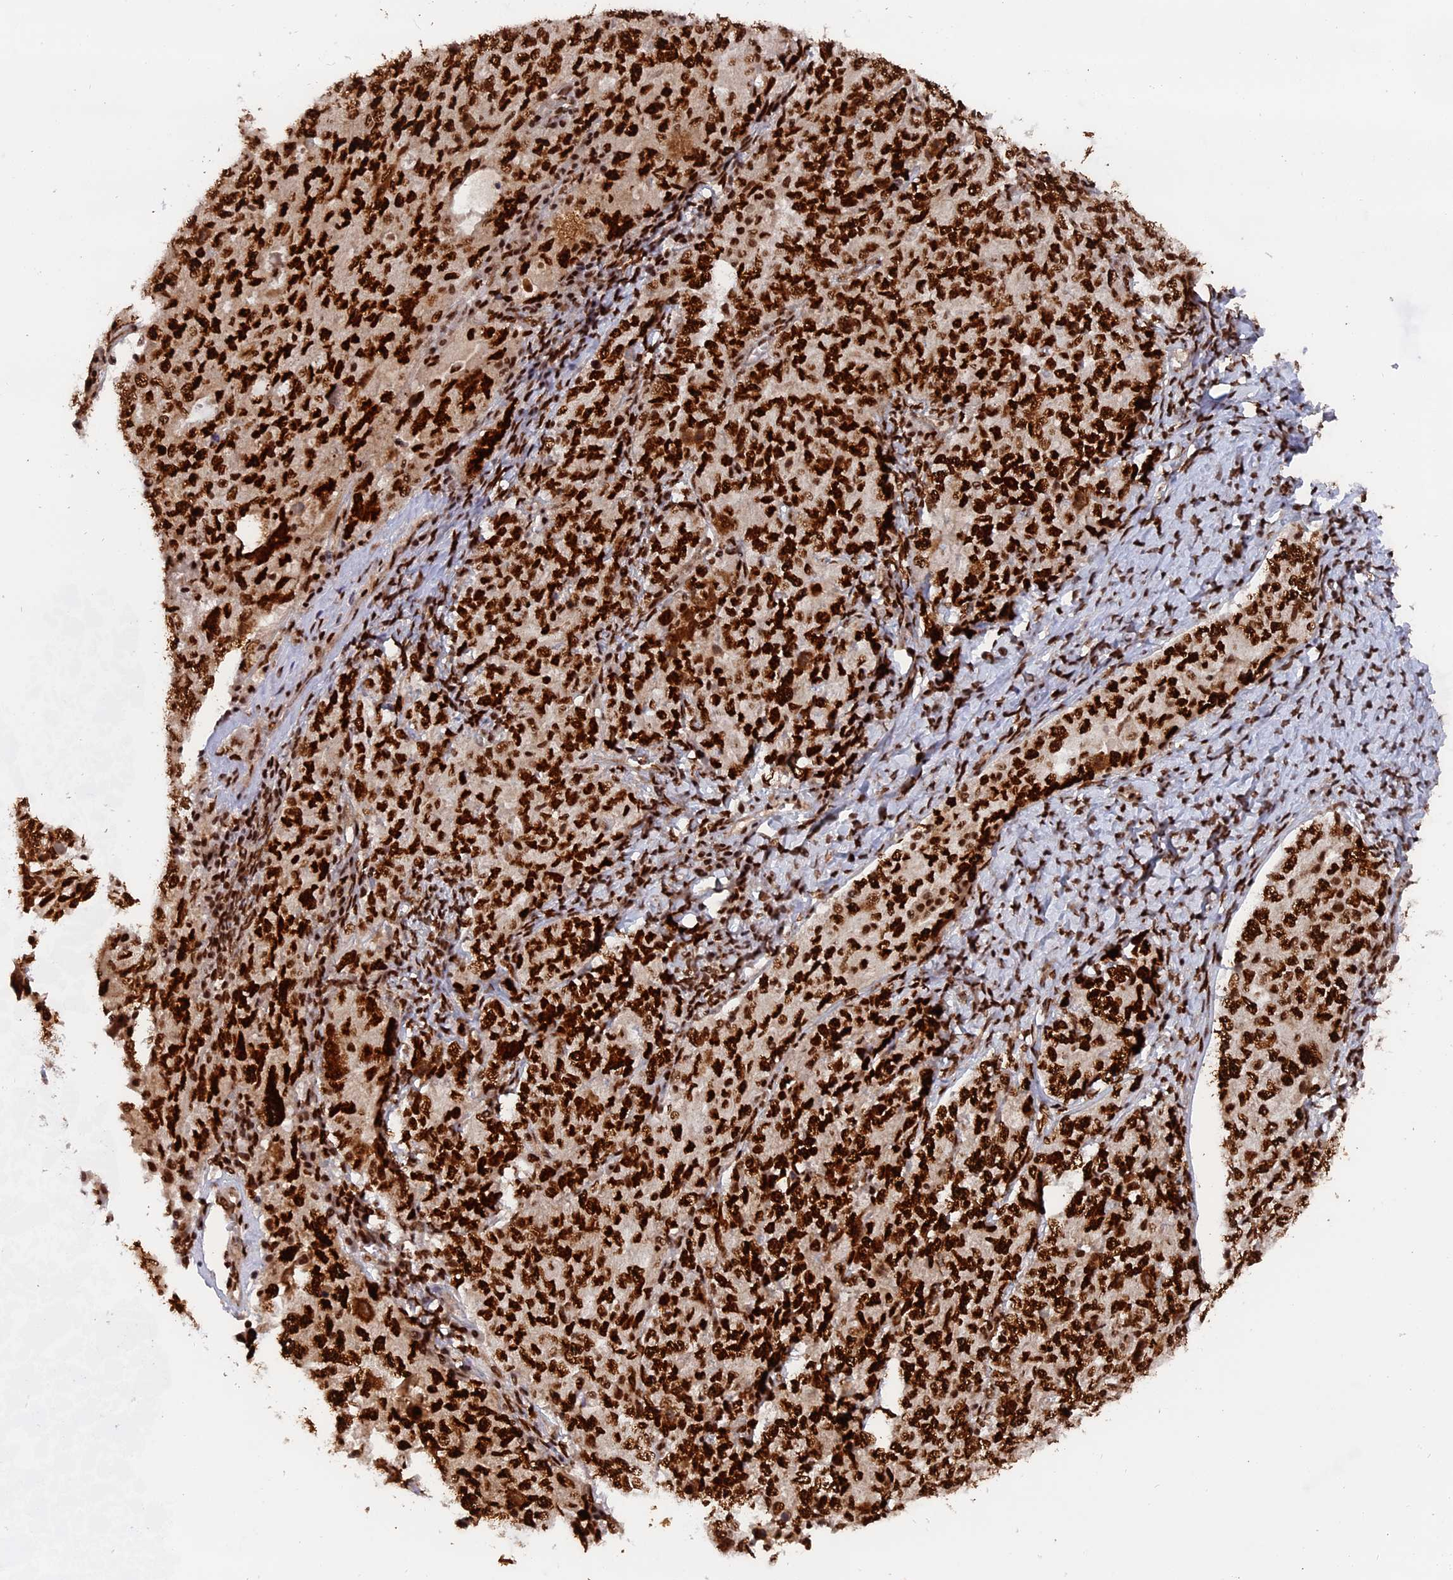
{"staining": {"intensity": "strong", "quantity": ">75%", "location": "nuclear"}, "tissue": "ovarian cancer", "cell_type": "Tumor cells", "image_type": "cancer", "snomed": [{"axis": "morphology", "description": "Carcinoma, endometroid"}, {"axis": "topography", "description": "Ovary"}], "caption": "This is a histology image of immunohistochemistry staining of ovarian endometroid carcinoma, which shows strong staining in the nuclear of tumor cells.", "gene": "RAMAC", "patient": {"sex": "female", "age": 62}}